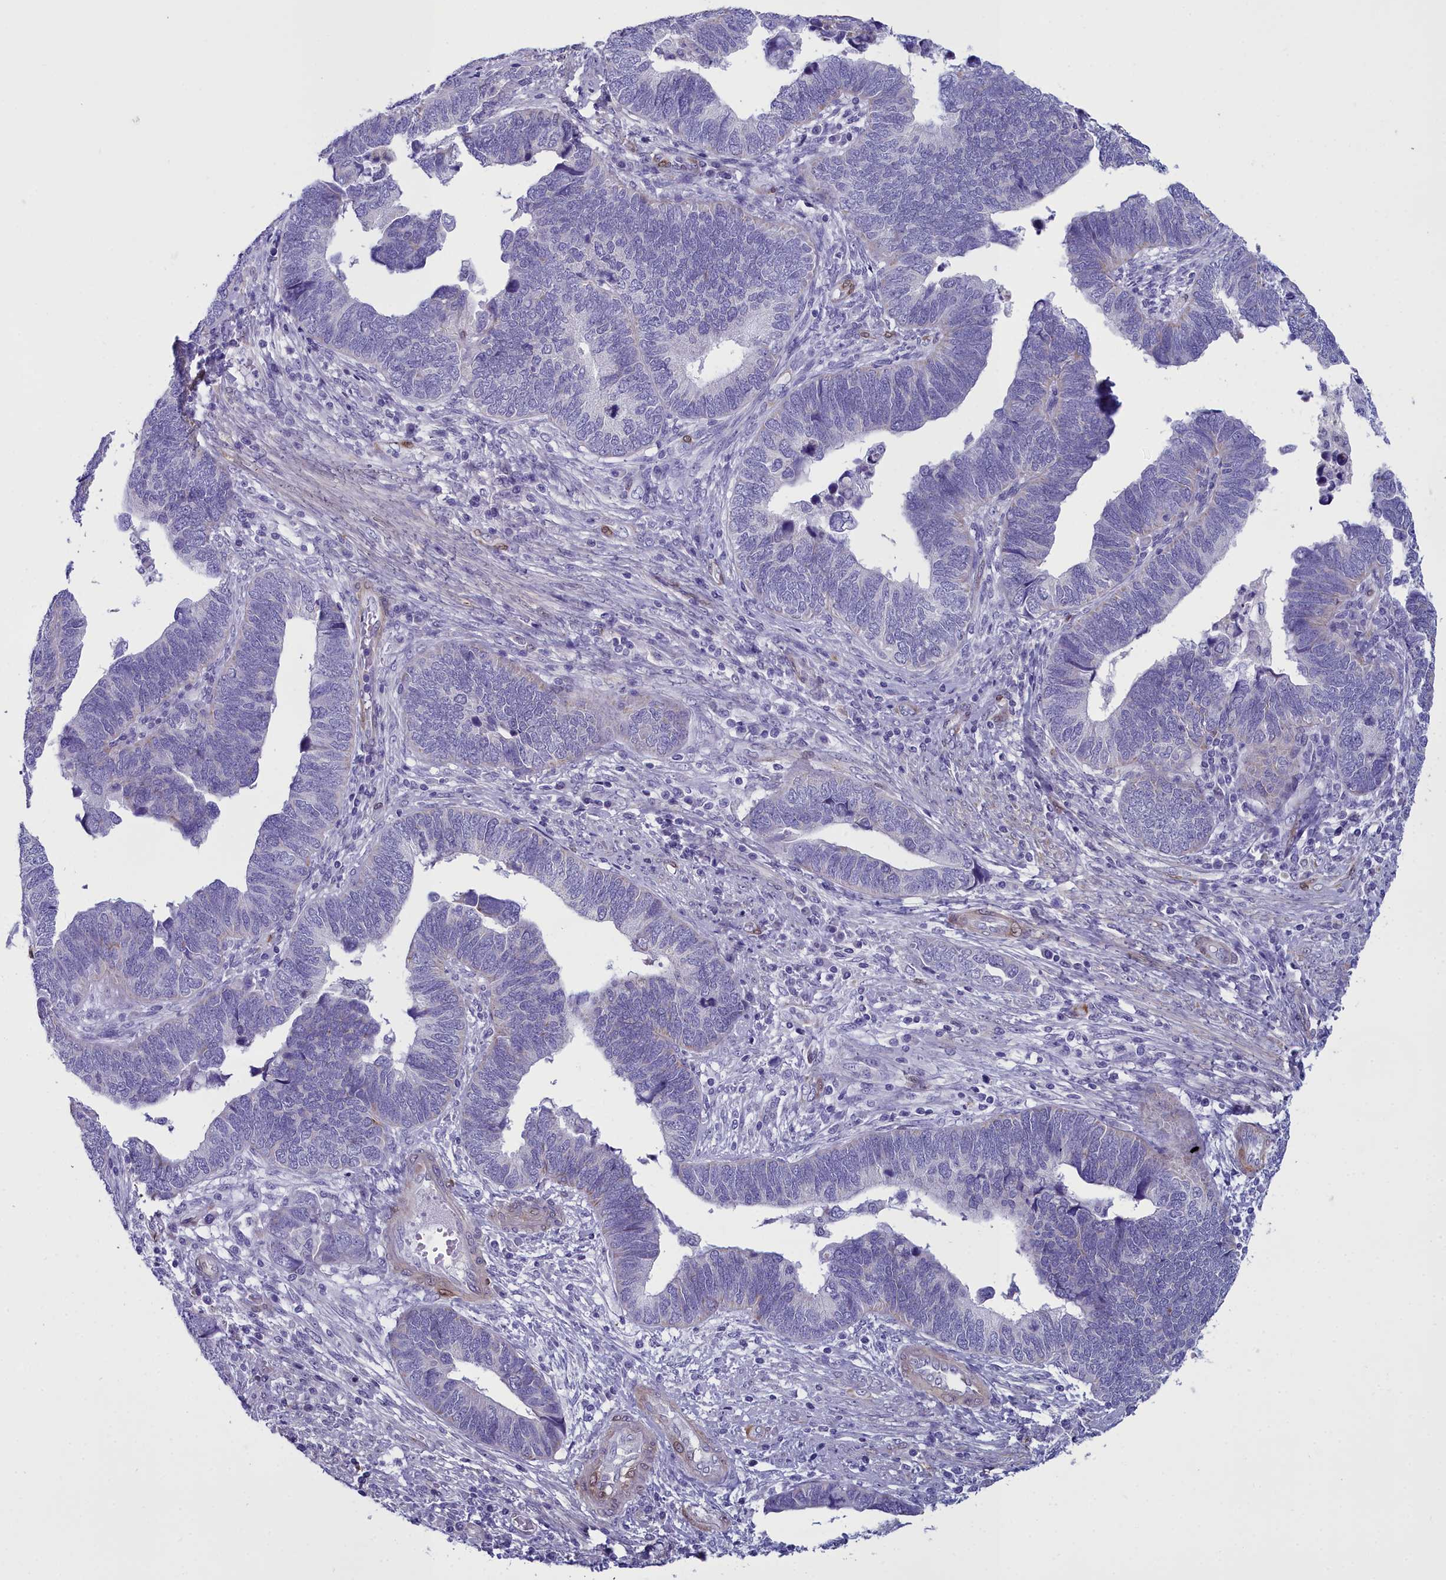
{"staining": {"intensity": "negative", "quantity": "none", "location": "none"}, "tissue": "endometrial cancer", "cell_type": "Tumor cells", "image_type": "cancer", "snomed": [{"axis": "morphology", "description": "Adenocarcinoma, NOS"}, {"axis": "topography", "description": "Endometrium"}], "caption": "Immunohistochemical staining of adenocarcinoma (endometrial) demonstrates no significant staining in tumor cells.", "gene": "PPP1R14A", "patient": {"sex": "female", "age": 79}}